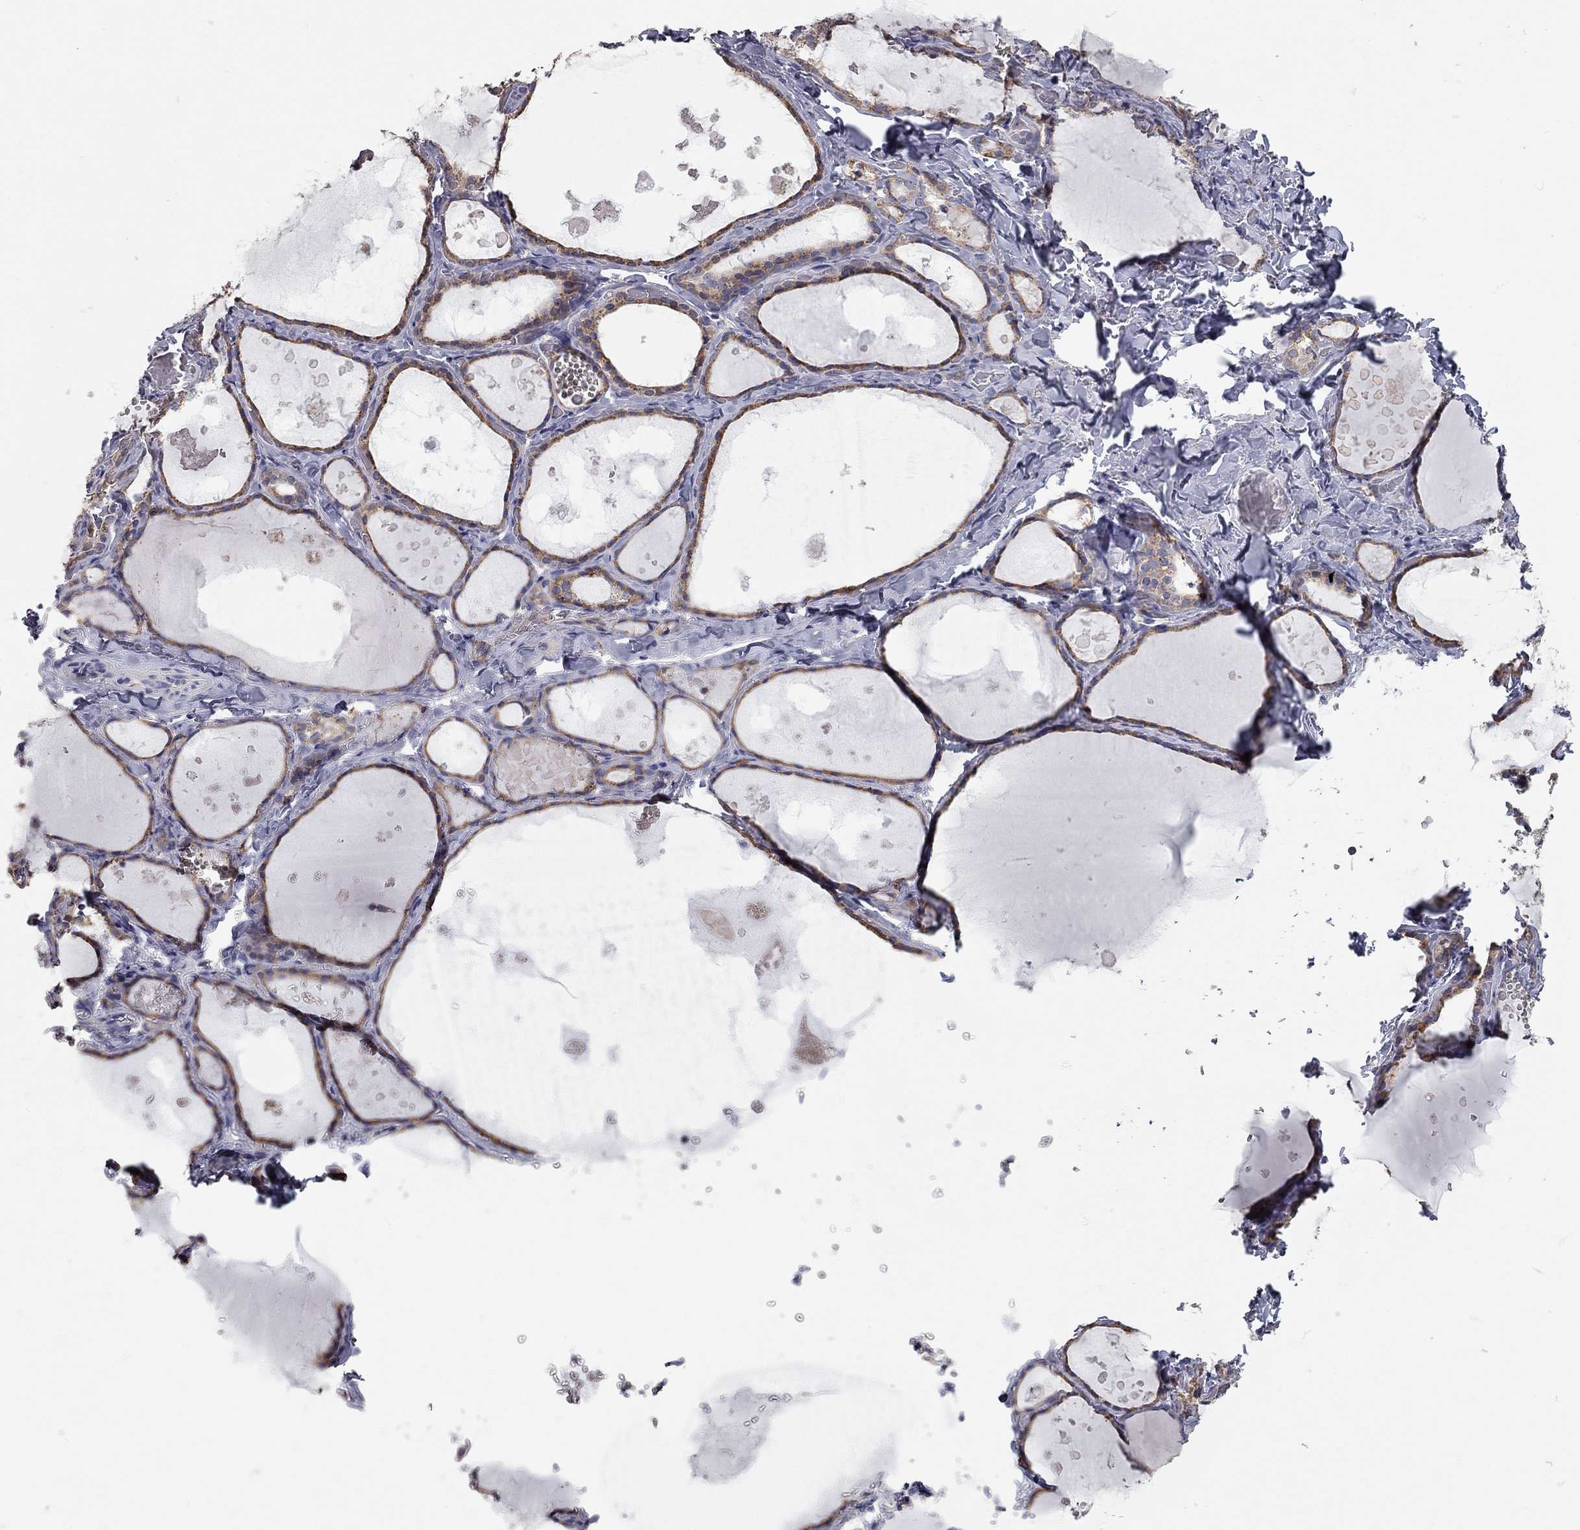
{"staining": {"intensity": "moderate", "quantity": ">75%", "location": "cytoplasmic/membranous"}, "tissue": "thyroid gland", "cell_type": "Glandular cells", "image_type": "normal", "snomed": [{"axis": "morphology", "description": "Normal tissue, NOS"}, {"axis": "topography", "description": "Thyroid gland"}], "caption": "Thyroid gland stained with DAB (3,3'-diaminobenzidine) IHC exhibits medium levels of moderate cytoplasmic/membranous expression in approximately >75% of glandular cells.", "gene": "XAGE2", "patient": {"sex": "female", "age": 56}}